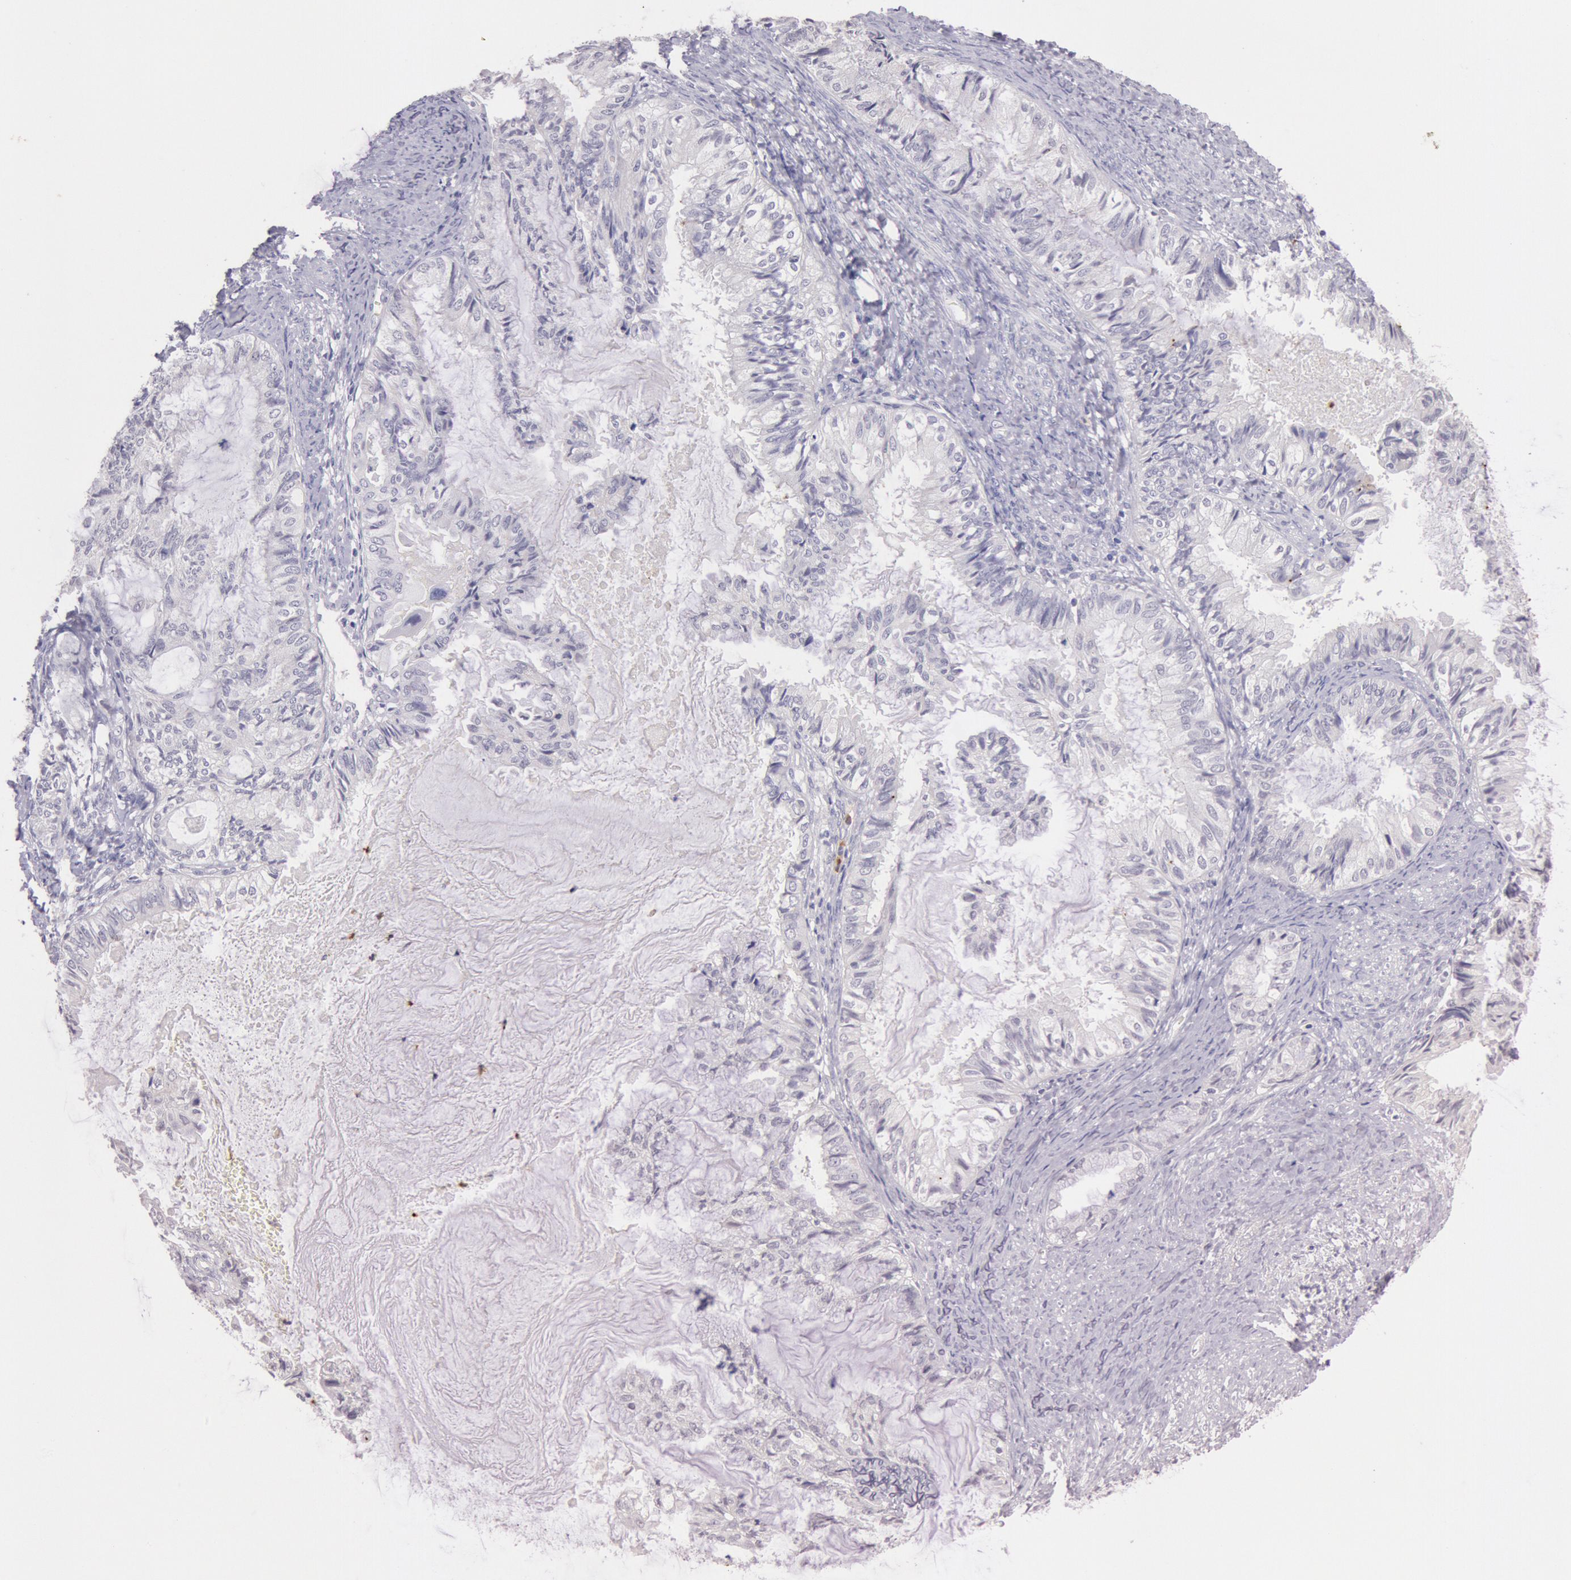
{"staining": {"intensity": "negative", "quantity": "none", "location": "none"}, "tissue": "endometrial cancer", "cell_type": "Tumor cells", "image_type": "cancer", "snomed": [{"axis": "morphology", "description": "Adenocarcinoma, NOS"}, {"axis": "topography", "description": "Endometrium"}], "caption": "High power microscopy micrograph of an IHC image of endometrial cancer, revealing no significant expression in tumor cells.", "gene": "KDM6A", "patient": {"sex": "female", "age": 86}}